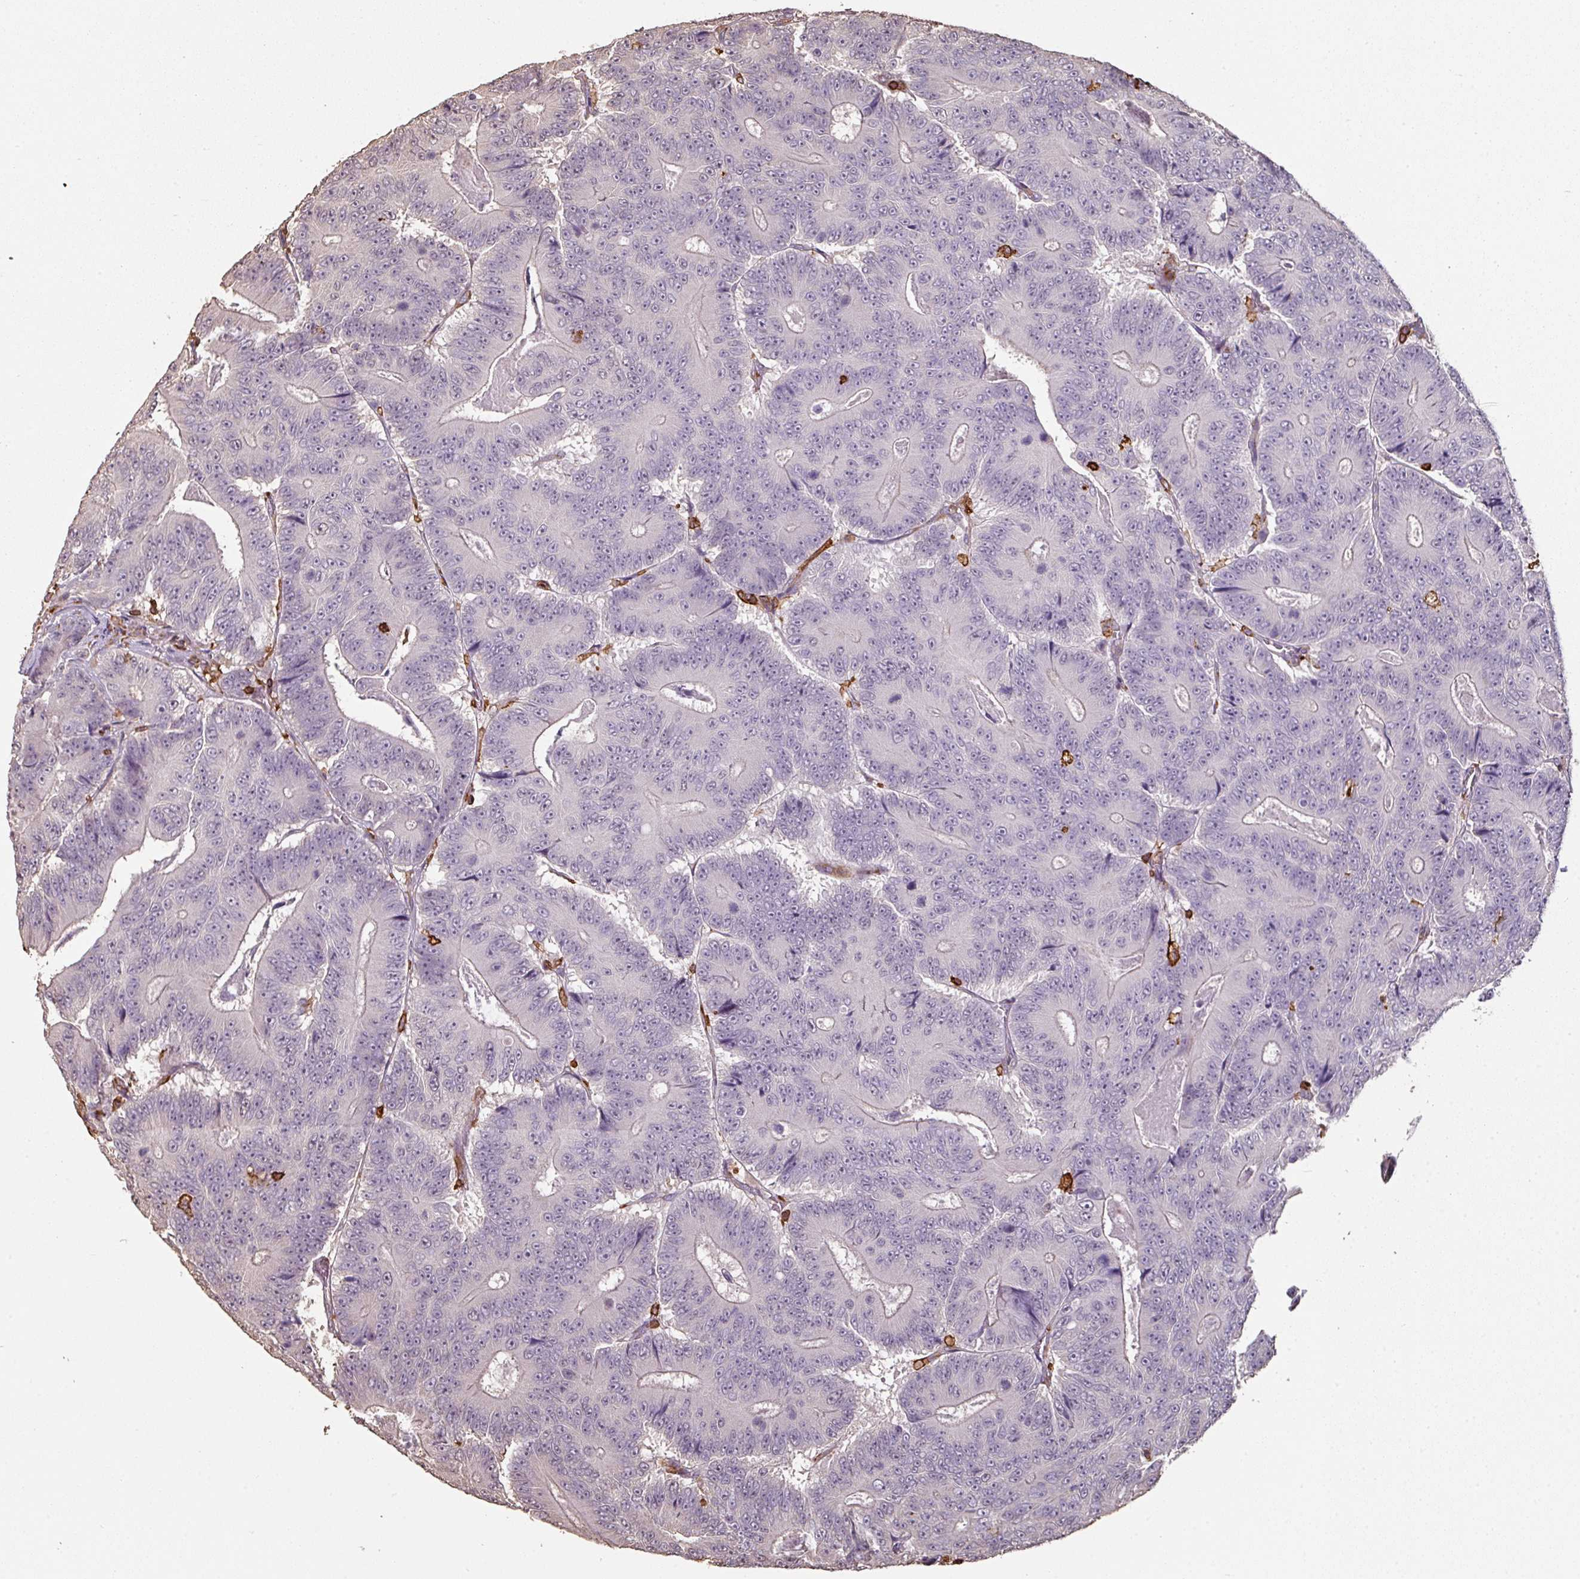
{"staining": {"intensity": "negative", "quantity": "none", "location": "none"}, "tissue": "colorectal cancer", "cell_type": "Tumor cells", "image_type": "cancer", "snomed": [{"axis": "morphology", "description": "Adenocarcinoma, NOS"}, {"axis": "topography", "description": "Colon"}], "caption": "This is an IHC histopathology image of human adenocarcinoma (colorectal). There is no staining in tumor cells.", "gene": "OLFML2B", "patient": {"sex": "male", "age": 83}}